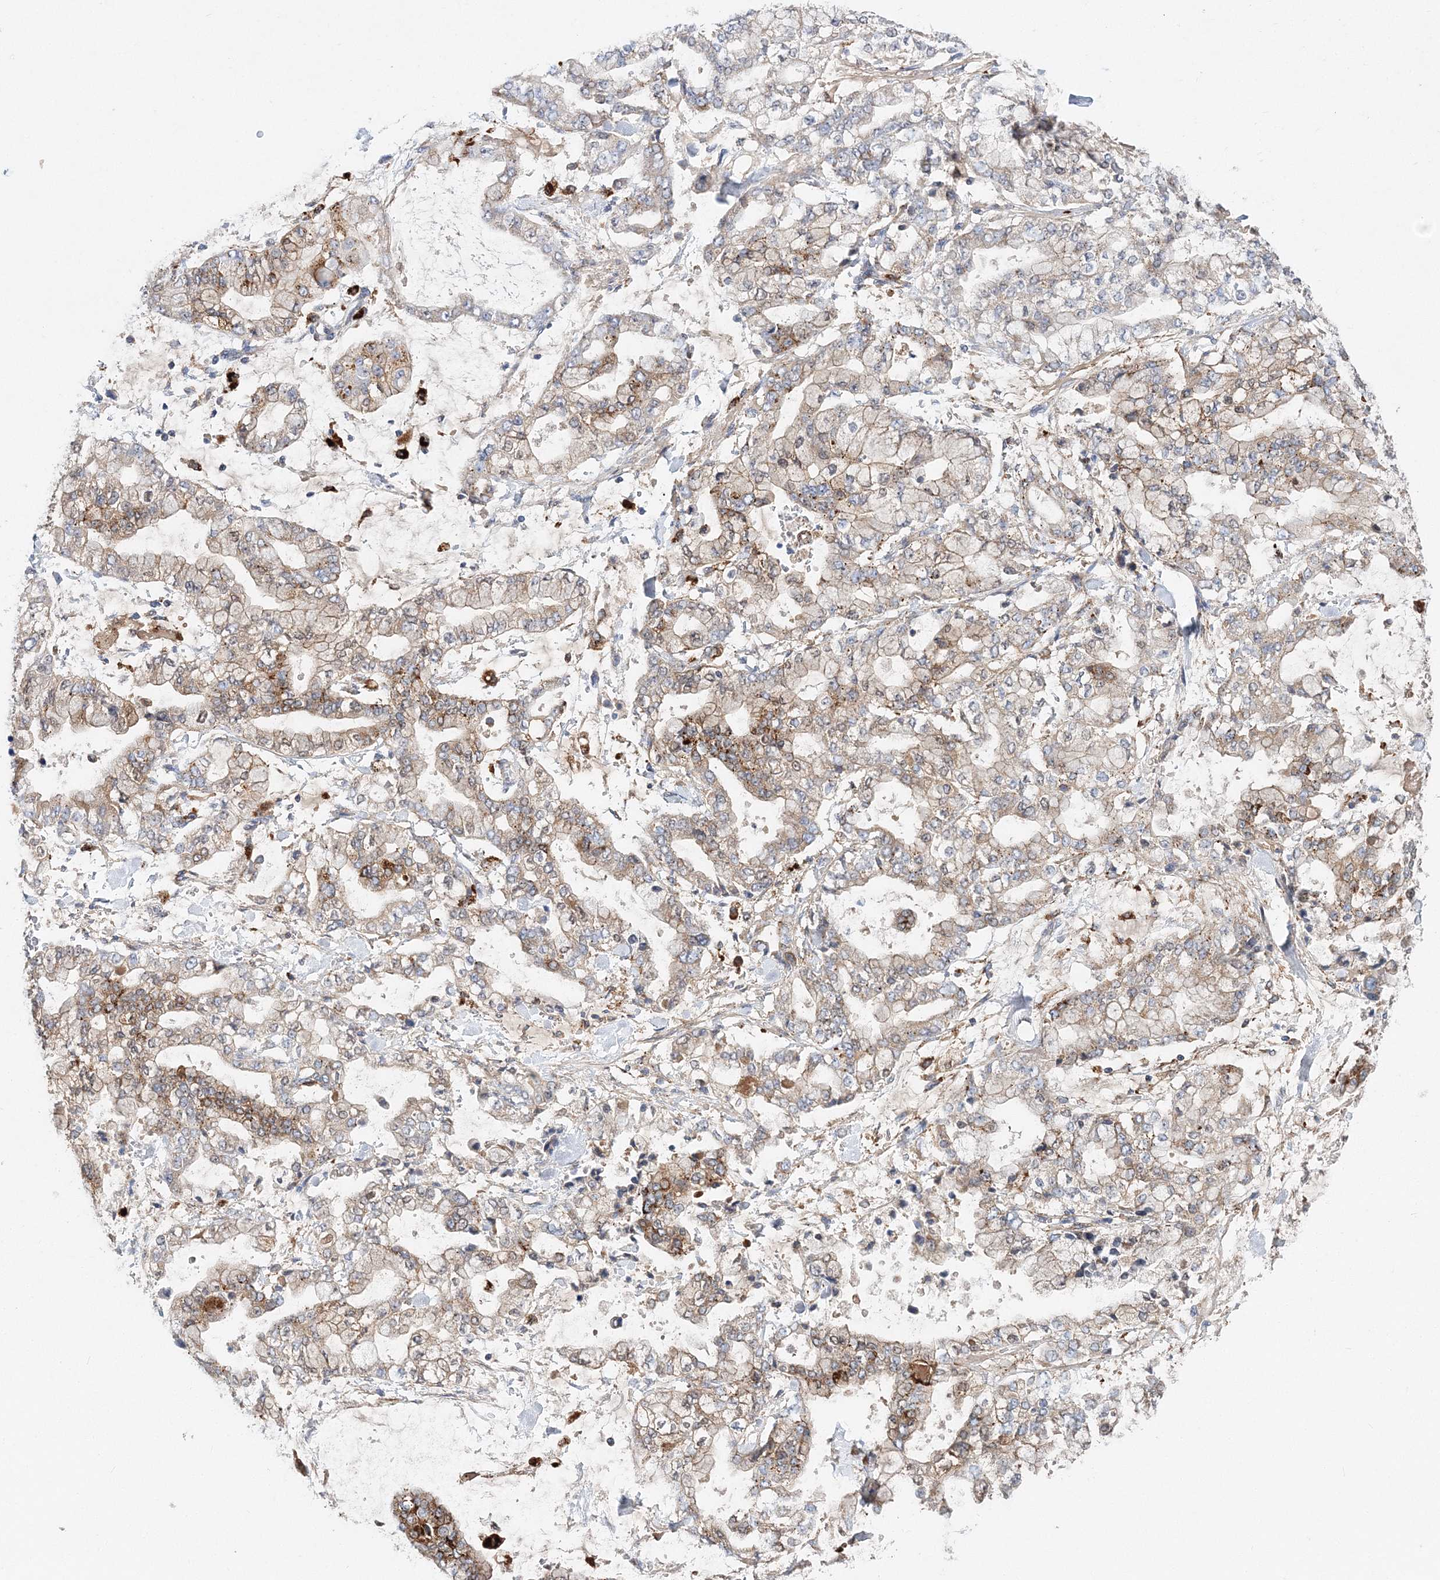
{"staining": {"intensity": "moderate", "quantity": ">75%", "location": "cytoplasmic/membranous"}, "tissue": "stomach cancer", "cell_type": "Tumor cells", "image_type": "cancer", "snomed": [{"axis": "morphology", "description": "Normal tissue, NOS"}, {"axis": "morphology", "description": "Adenocarcinoma, NOS"}, {"axis": "topography", "description": "Stomach, upper"}, {"axis": "topography", "description": "Stomach"}], "caption": "This histopathology image displays stomach cancer (adenocarcinoma) stained with IHC to label a protein in brown. The cytoplasmic/membranous of tumor cells show moderate positivity for the protein. Nuclei are counter-stained blue.", "gene": "C3orf38", "patient": {"sex": "male", "age": 76}}